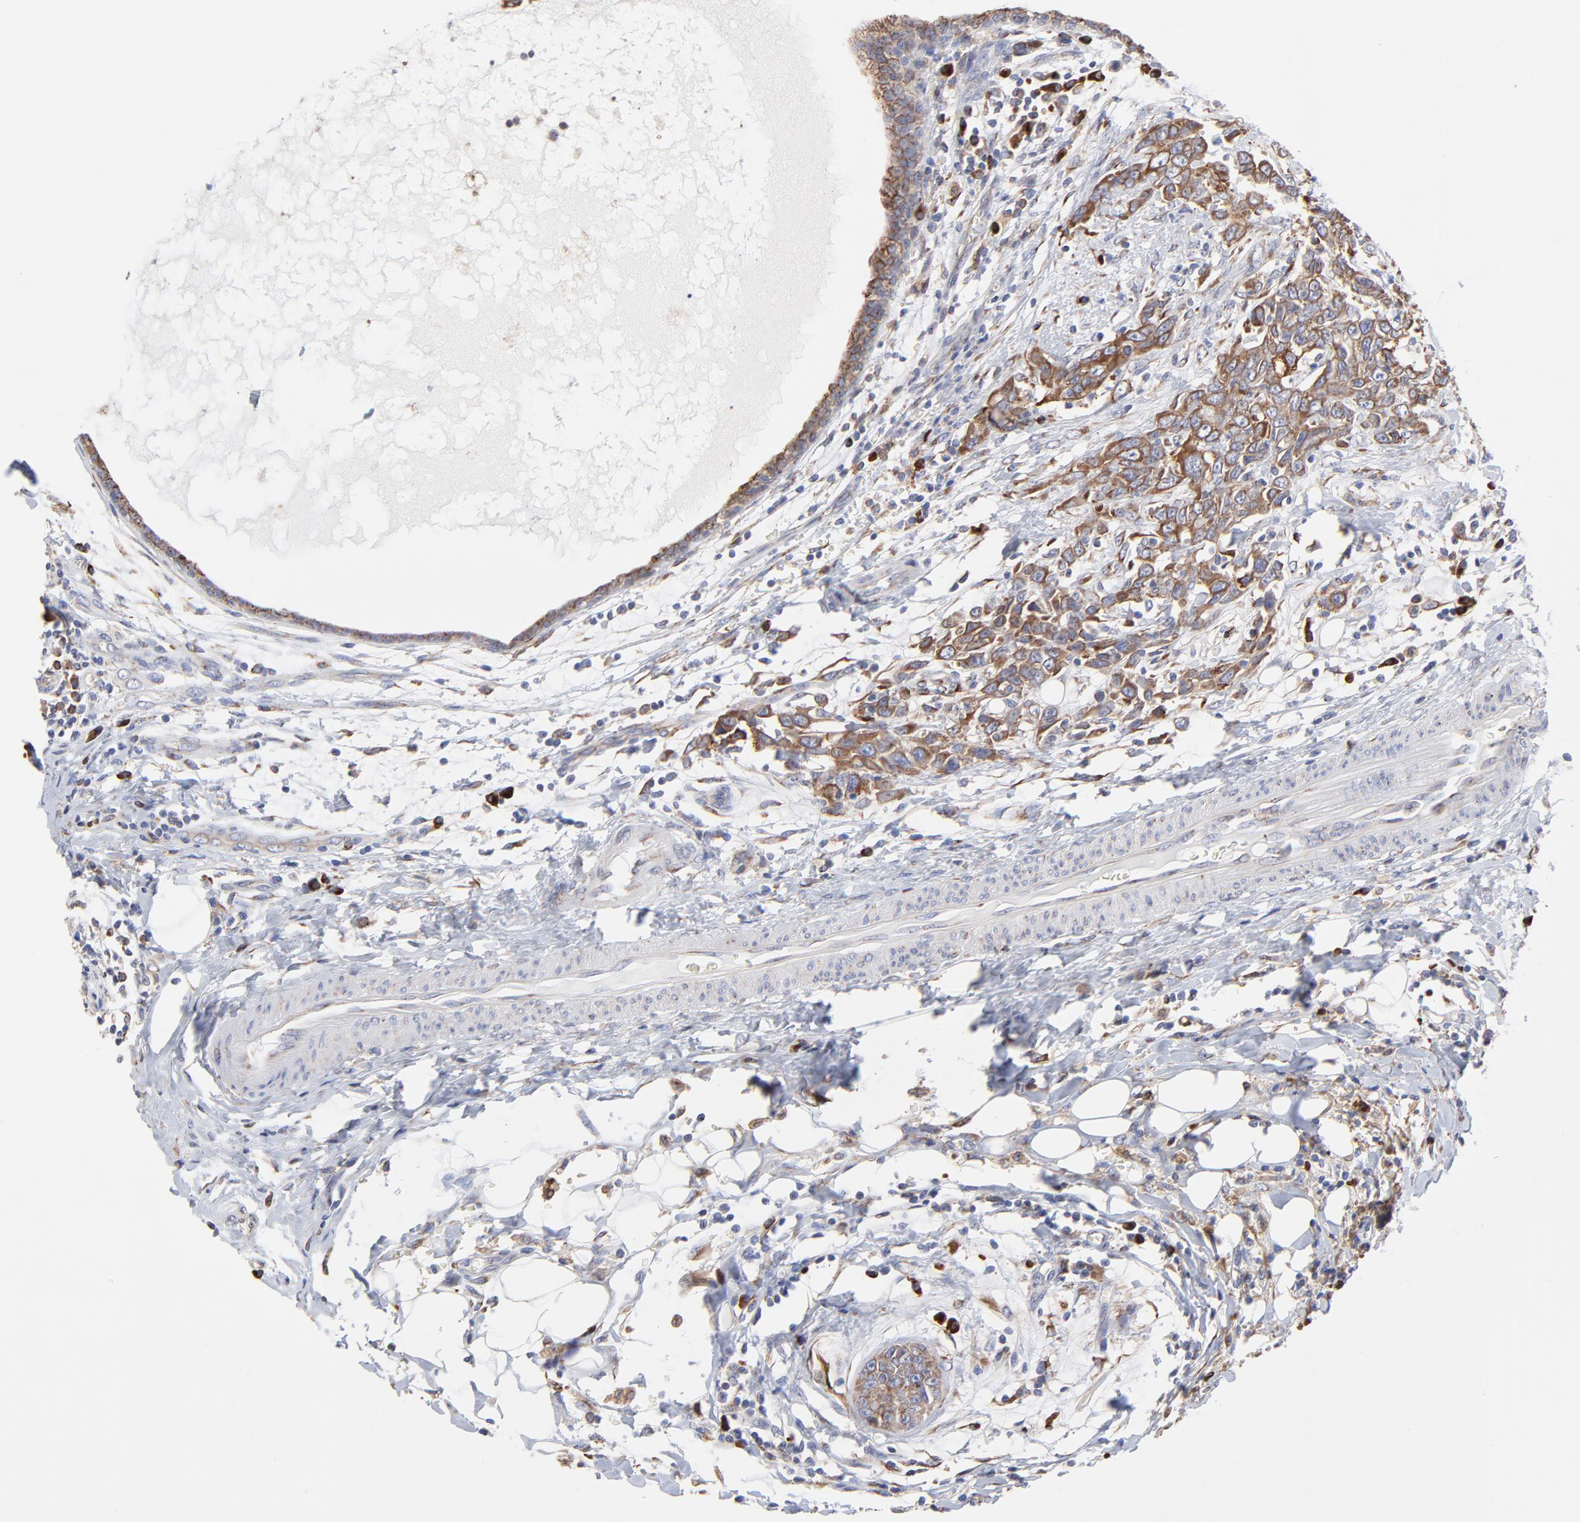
{"staining": {"intensity": "moderate", "quantity": ">75%", "location": "cytoplasmic/membranous"}, "tissue": "breast cancer", "cell_type": "Tumor cells", "image_type": "cancer", "snomed": [{"axis": "morphology", "description": "Duct carcinoma"}, {"axis": "topography", "description": "Breast"}], "caption": "A photomicrograph showing moderate cytoplasmic/membranous positivity in approximately >75% of tumor cells in breast cancer, as visualized by brown immunohistochemical staining.", "gene": "LMAN1", "patient": {"sex": "female", "age": 50}}